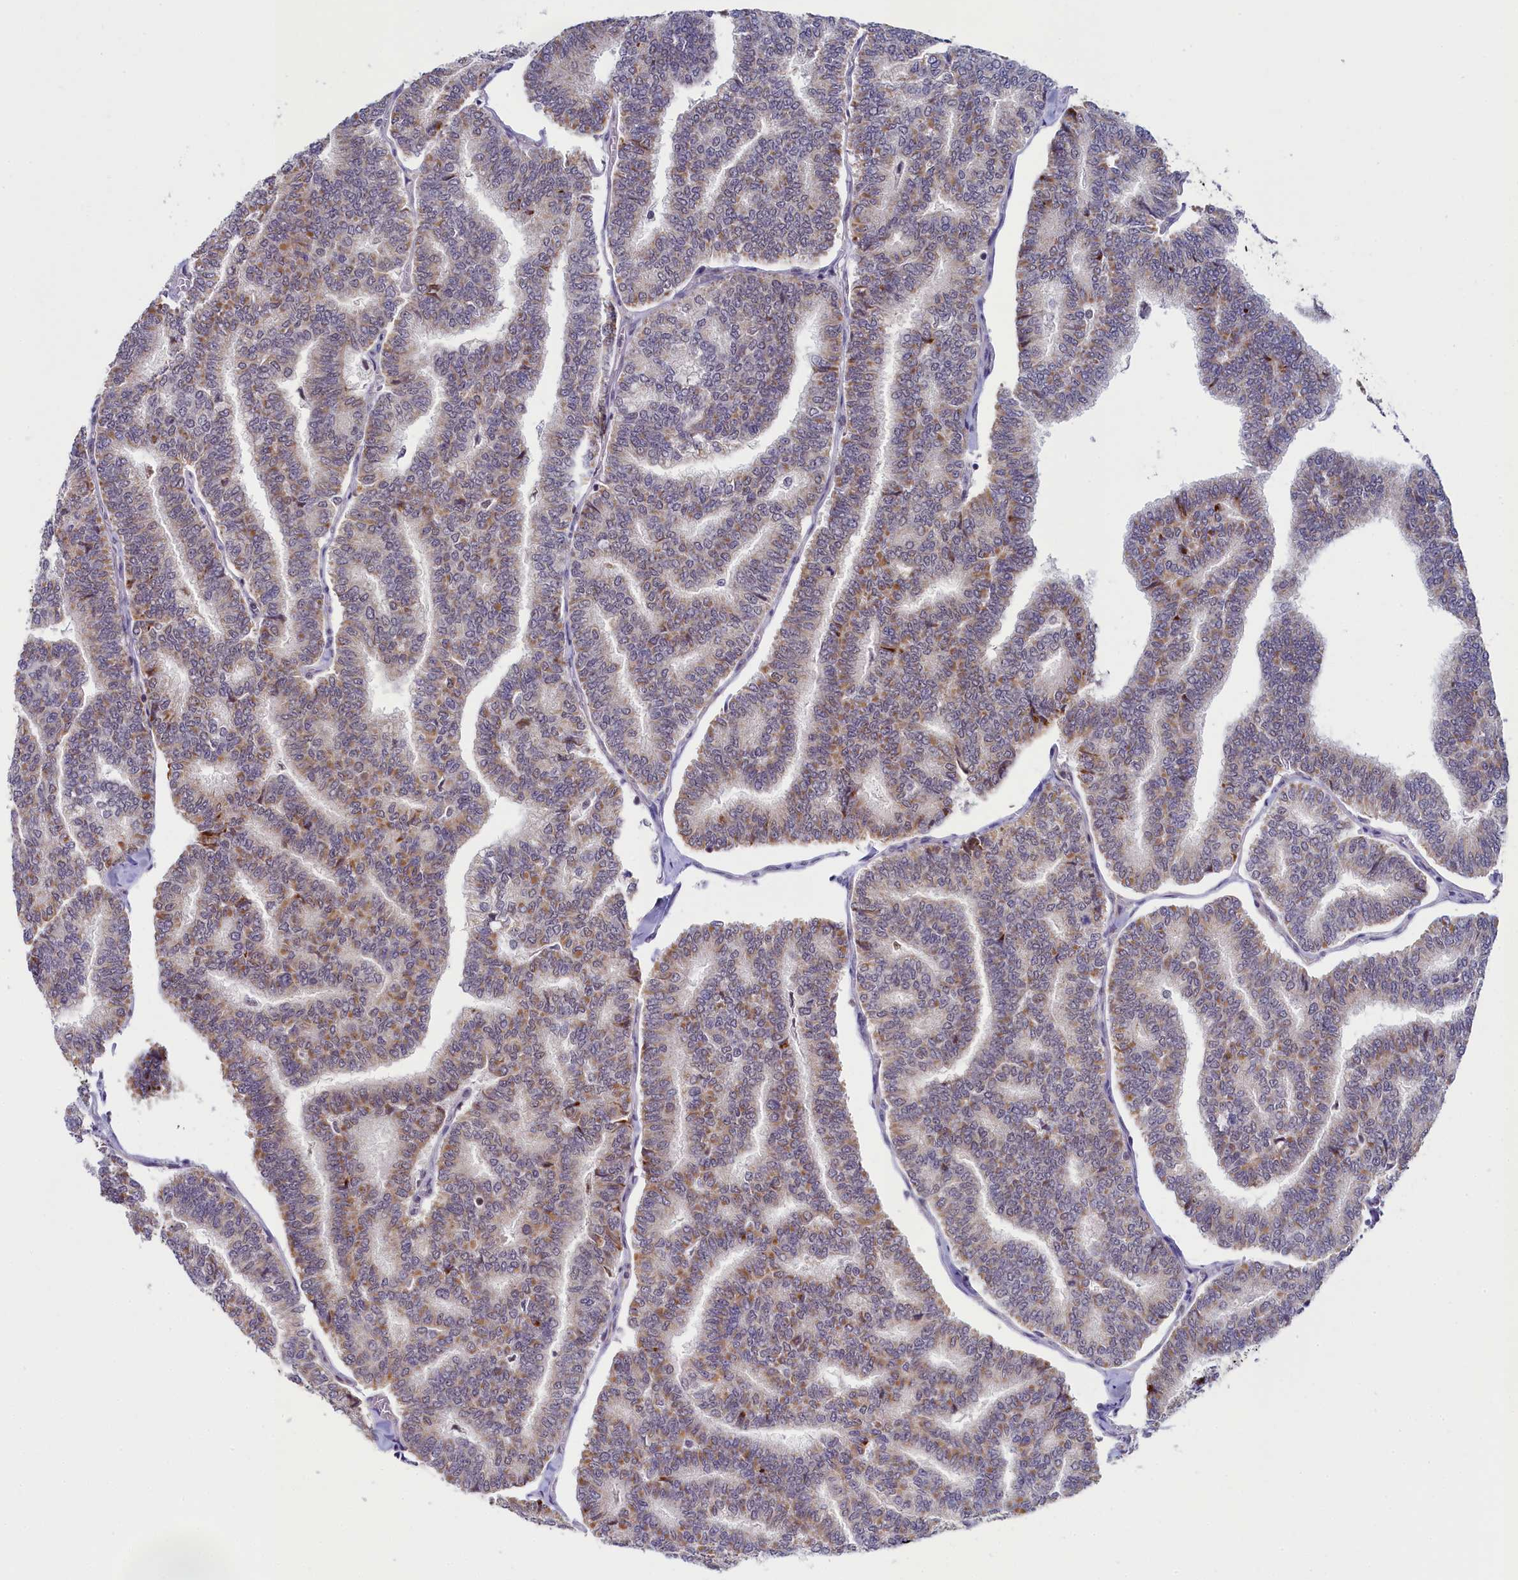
{"staining": {"intensity": "moderate", "quantity": "<25%", "location": "cytoplasmic/membranous"}, "tissue": "thyroid cancer", "cell_type": "Tumor cells", "image_type": "cancer", "snomed": [{"axis": "morphology", "description": "Papillary adenocarcinoma, NOS"}, {"axis": "topography", "description": "Thyroid gland"}], "caption": "Tumor cells reveal low levels of moderate cytoplasmic/membranous positivity in approximately <25% of cells in human papillary adenocarcinoma (thyroid).", "gene": "INTS14", "patient": {"sex": "female", "age": 35}}